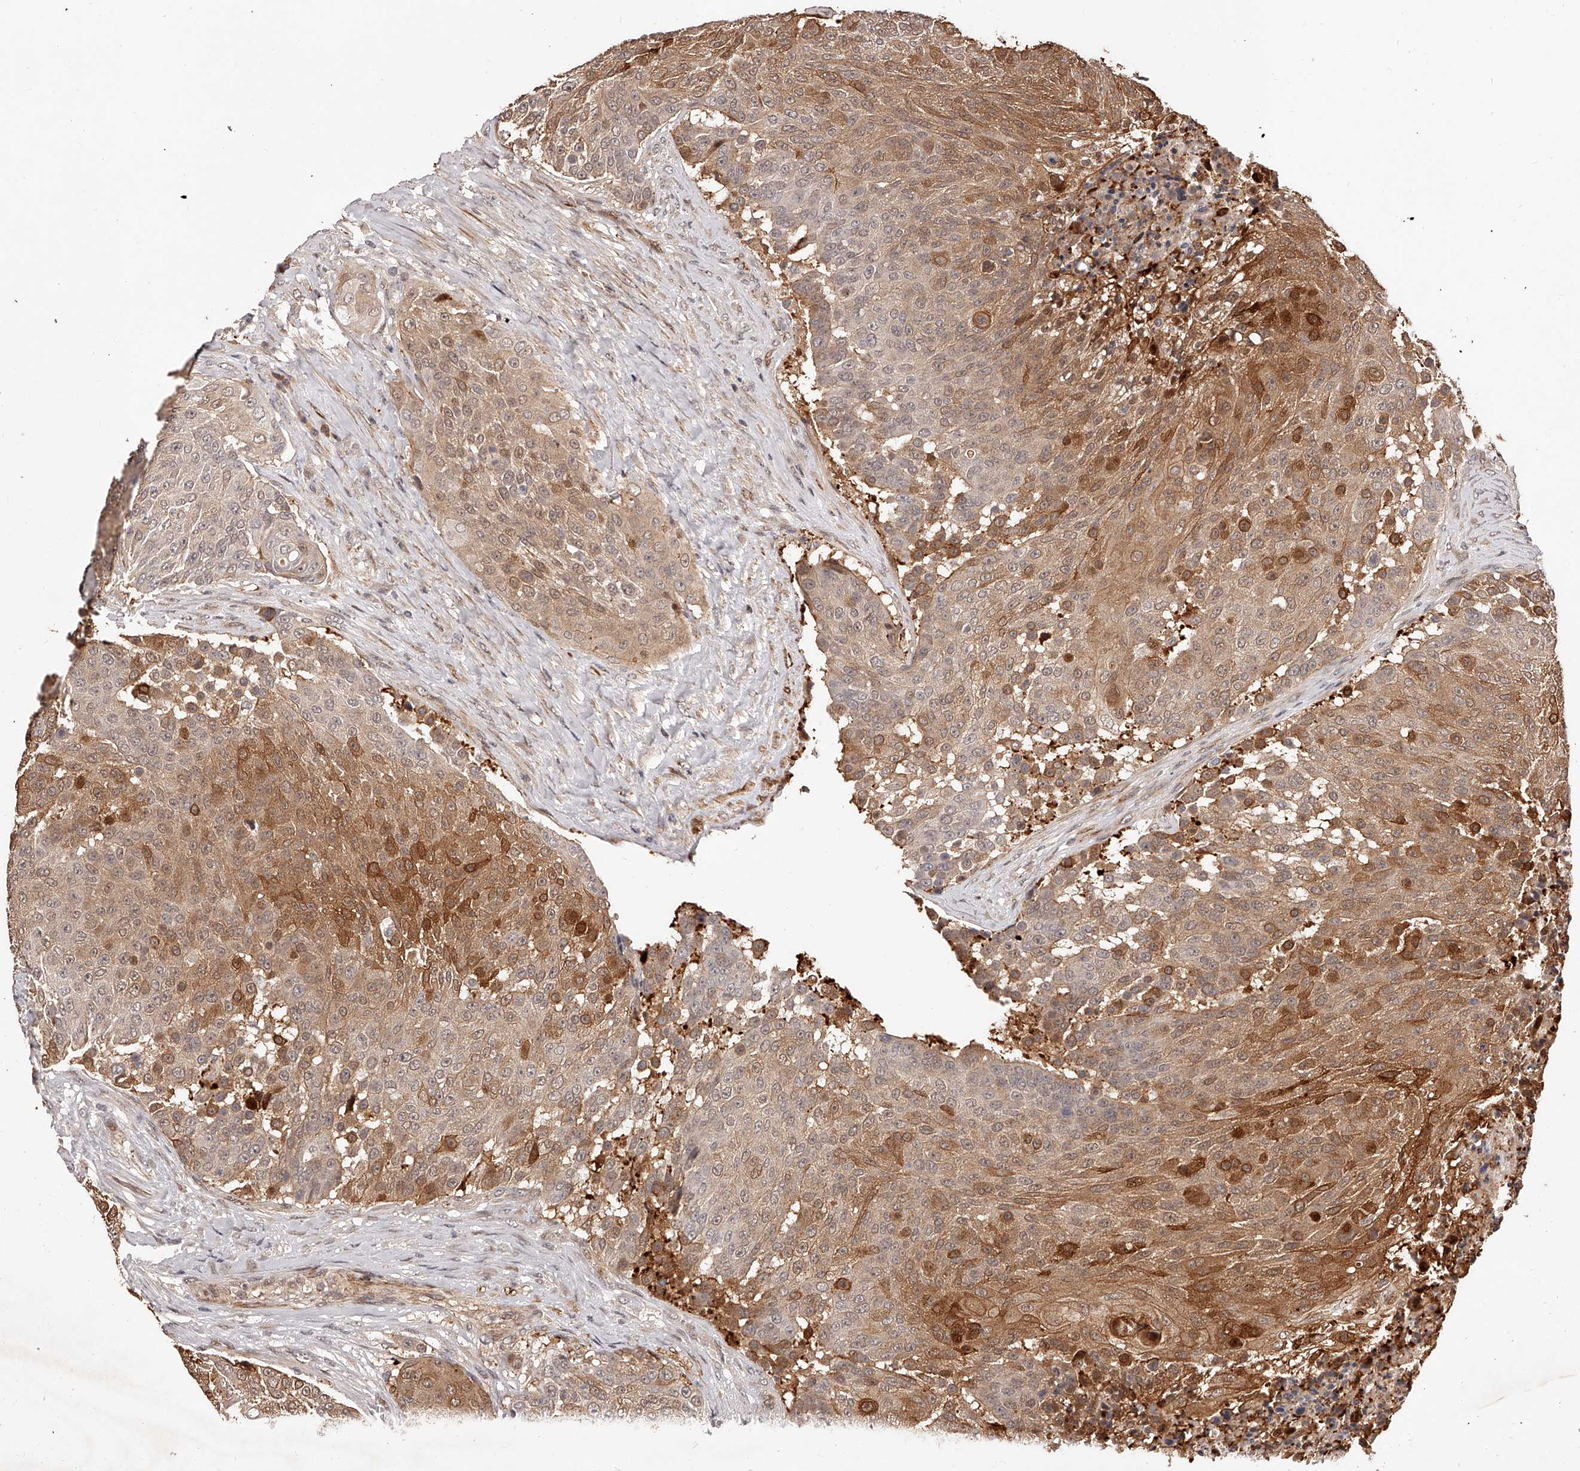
{"staining": {"intensity": "moderate", "quantity": ">75%", "location": "cytoplasmic/membranous"}, "tissue": "urothelial cancer", "cell_type": "Tumor cells", "image_type": "cancer", "snomed": [{"axis": "morphology", "description": "Urothelial carcinoma, High grade"}, {"axis": "topography", "description": "Urinary bladder"}], "caption": "Protein expression by IHC shows moderate cytoplasmic/membranous positivity in about >75% of tumor cells in urothelial carcinoma (high-grade).", "gene": "CUL7", "patient": {"sex": "female", "age": 63}}